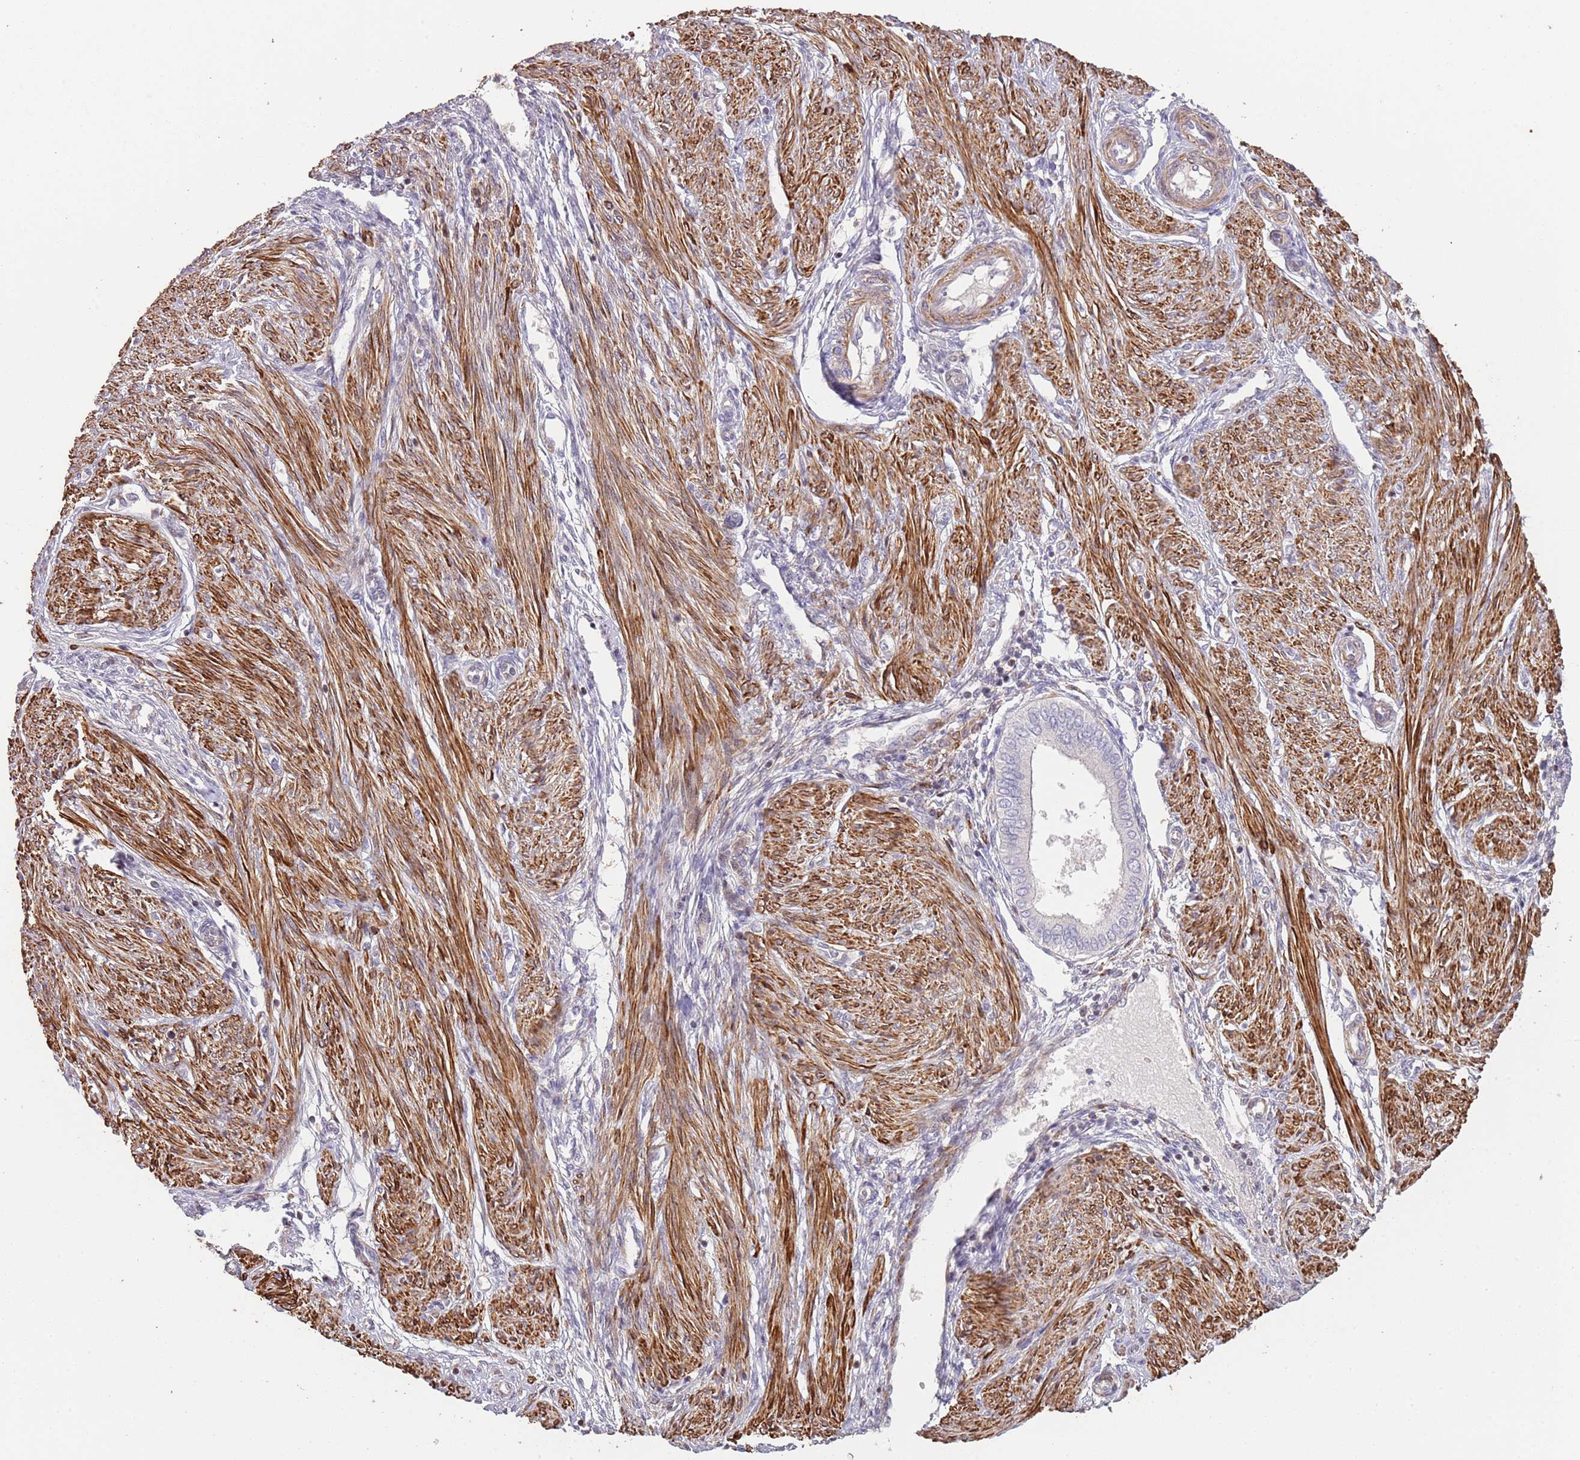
{"staining": {"intensity": "negative", "quantity": "none", "location": "none"}, "tissue": "endometrium", "cell_type": "Cells in endometrial stroma", "image_type": "normal", "snomed": [{"axis": "morphology", "description": "Normal tissue, NOS"}, {"axis": "topography", "description": "Endometrium"}], "caption": "IHC histopathology image of unremarkable endometrium: endometrium stained with DAB reveals no significant protein expression in cells in endometrial stroma. (DAB immunohistochemistry with hematoxylin counter stain).", "gene": "ADTRP", "patient": {"sex": "female", "age": 53}}